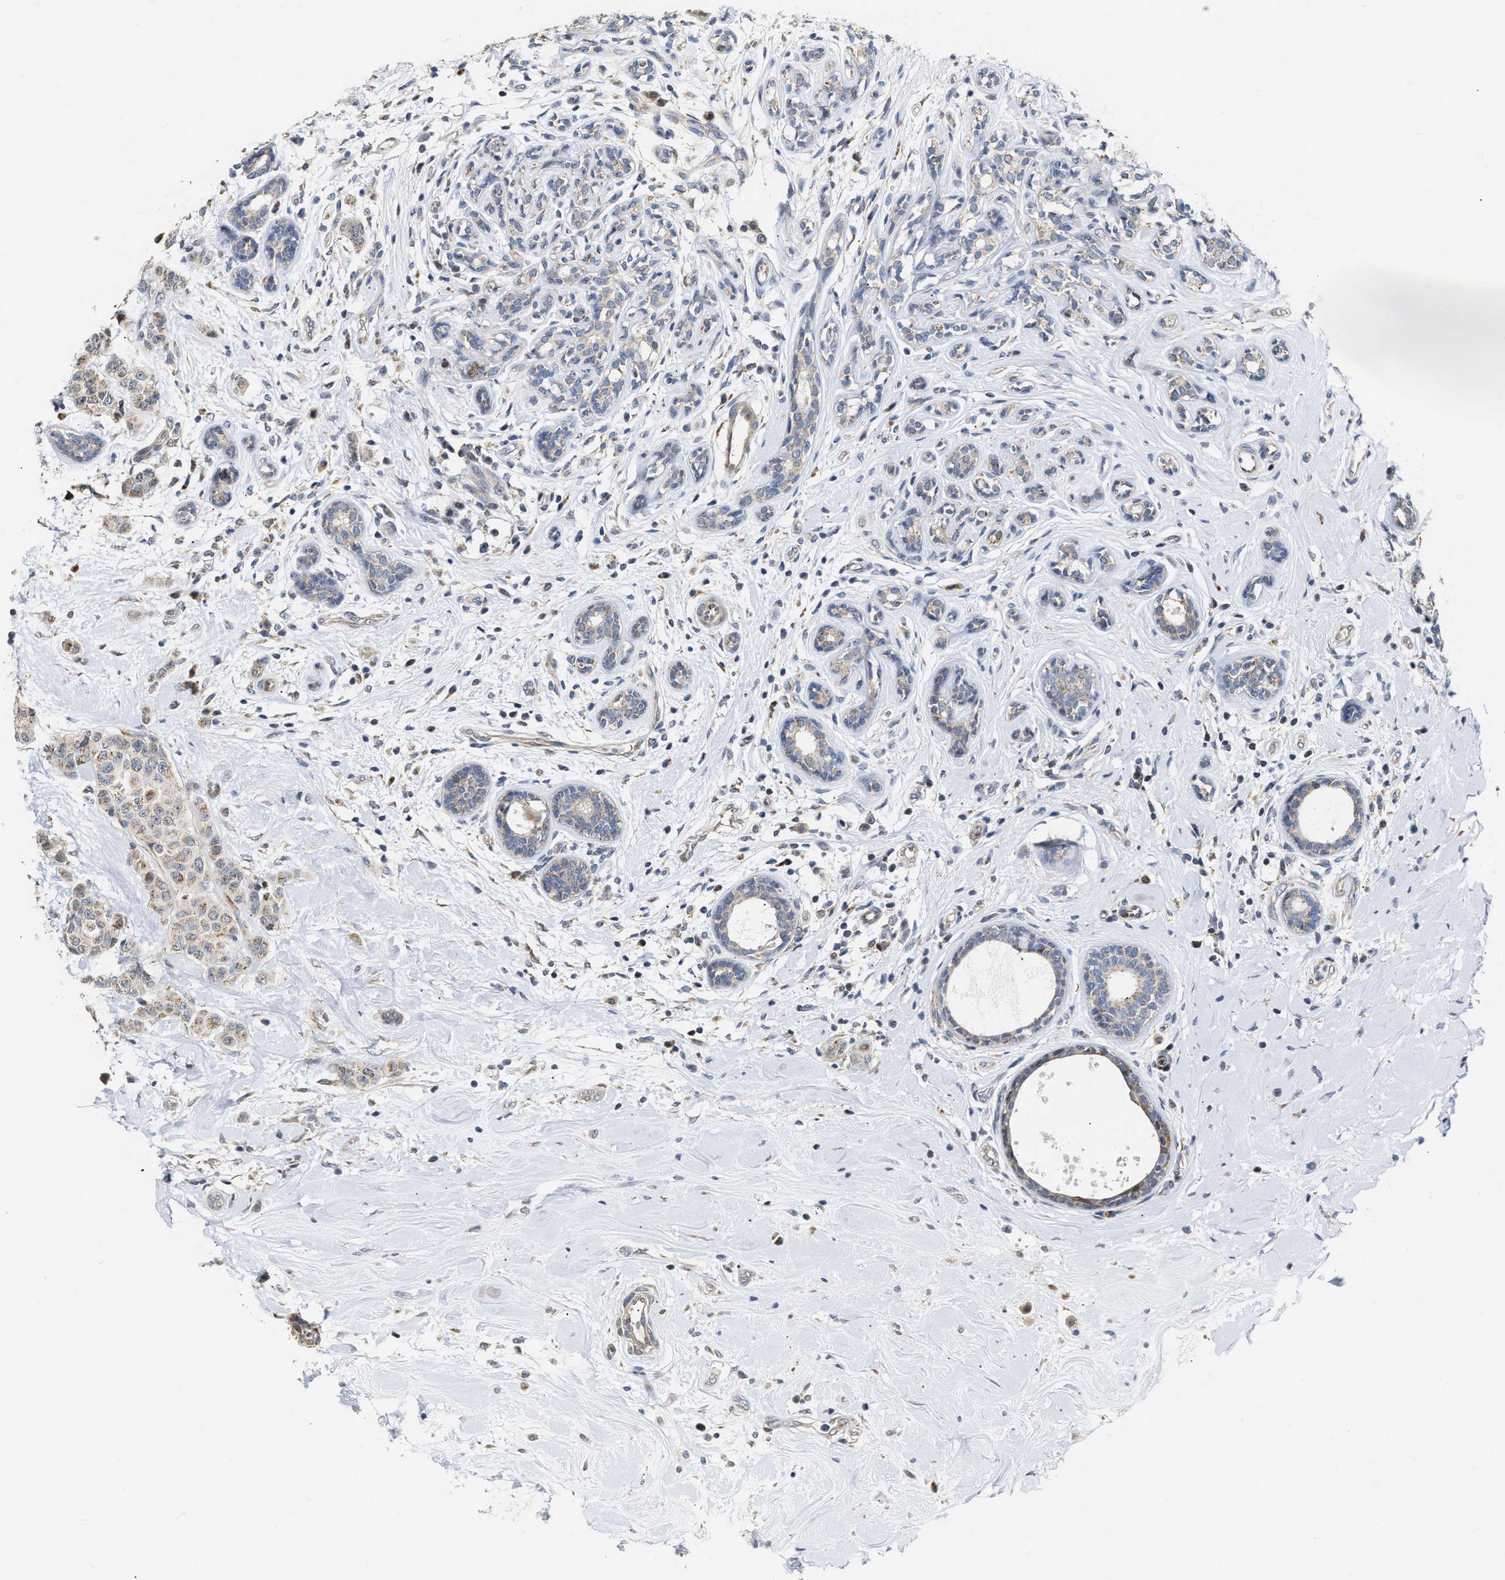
{"staining": {"intensity": "weak", "quantity": ">75%", "location": "cytoplasmic/membranous"}, "tissue": "breast cancer", "cell_type": "Tumor cells", "image_type": "cancer", "snomed": [{"axis": "morphology", "description": "Normal tissue, NOS"}, {"axis": "morphology", "description": "Duct carcinoma"}, {"axis": "topography", "description": "Breast"}], "caption": "Infiltrating ductal carcinoma (breast) tissue reveals weak cytoplasmic/membranous expression in about >75% of tumor cells", "gene": "DEPTOR", "patient": {"sex": "female", "age": 40}}